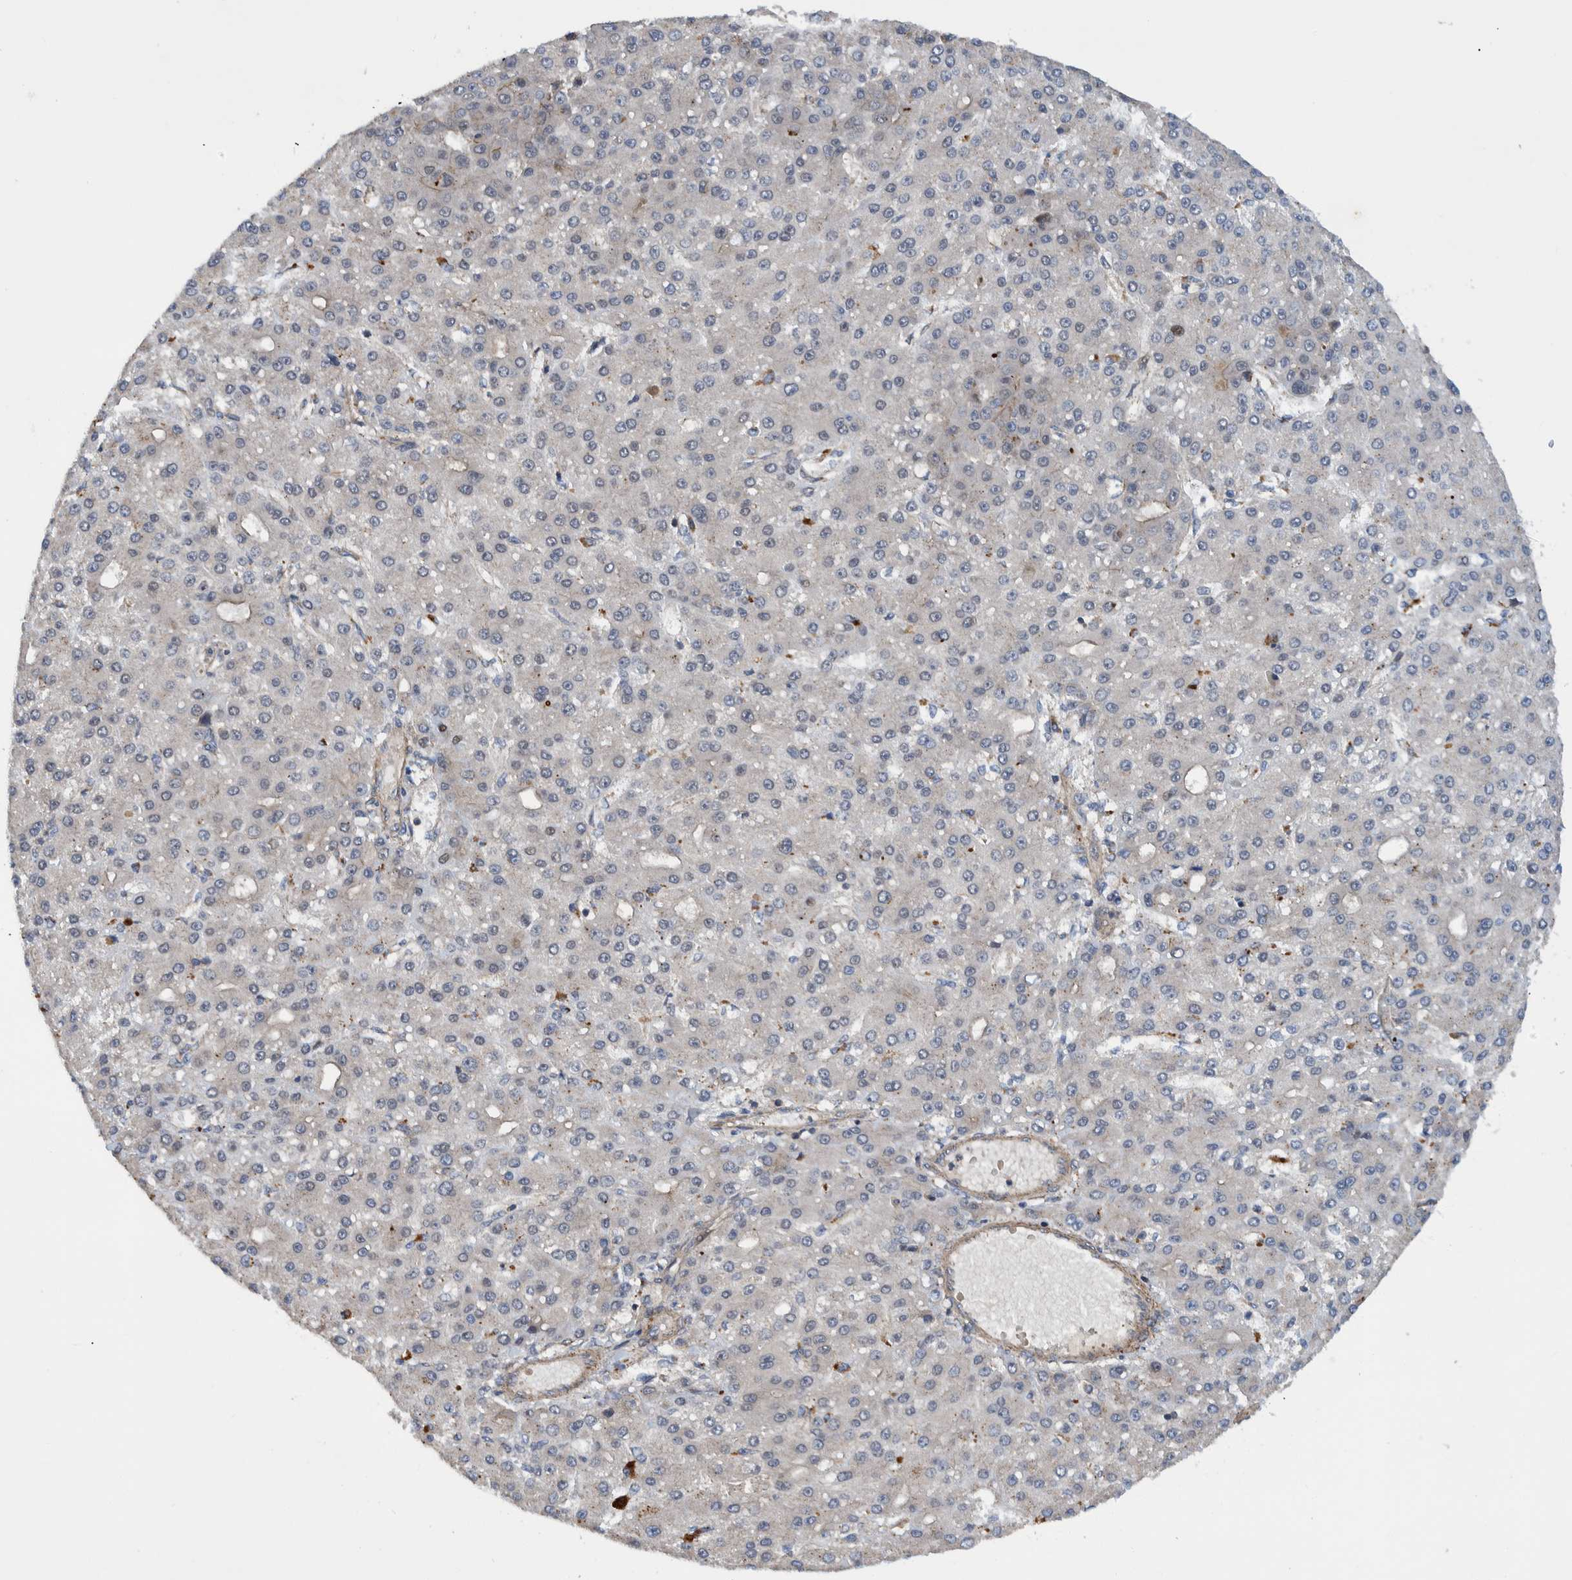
{"staining": {"intensity": "negative", "quantity": "none", "location": "none"}, "tissue": "liver cancer", "cell_type": "Tumor cells", "image_type": "cancer", "snomed": [{"axis": "morphology", "description": "Carcinoma, Hepatocellular, NOS"}, {"axis": "topography", "description": "Liver"}], "caption": "A photomicrograph of human liver cancer (hepatocellular carcinoma) is negative for staining in tumor cells.", "gene": "GRPEL2", "patient": {"sex": "male", "age": 67}}